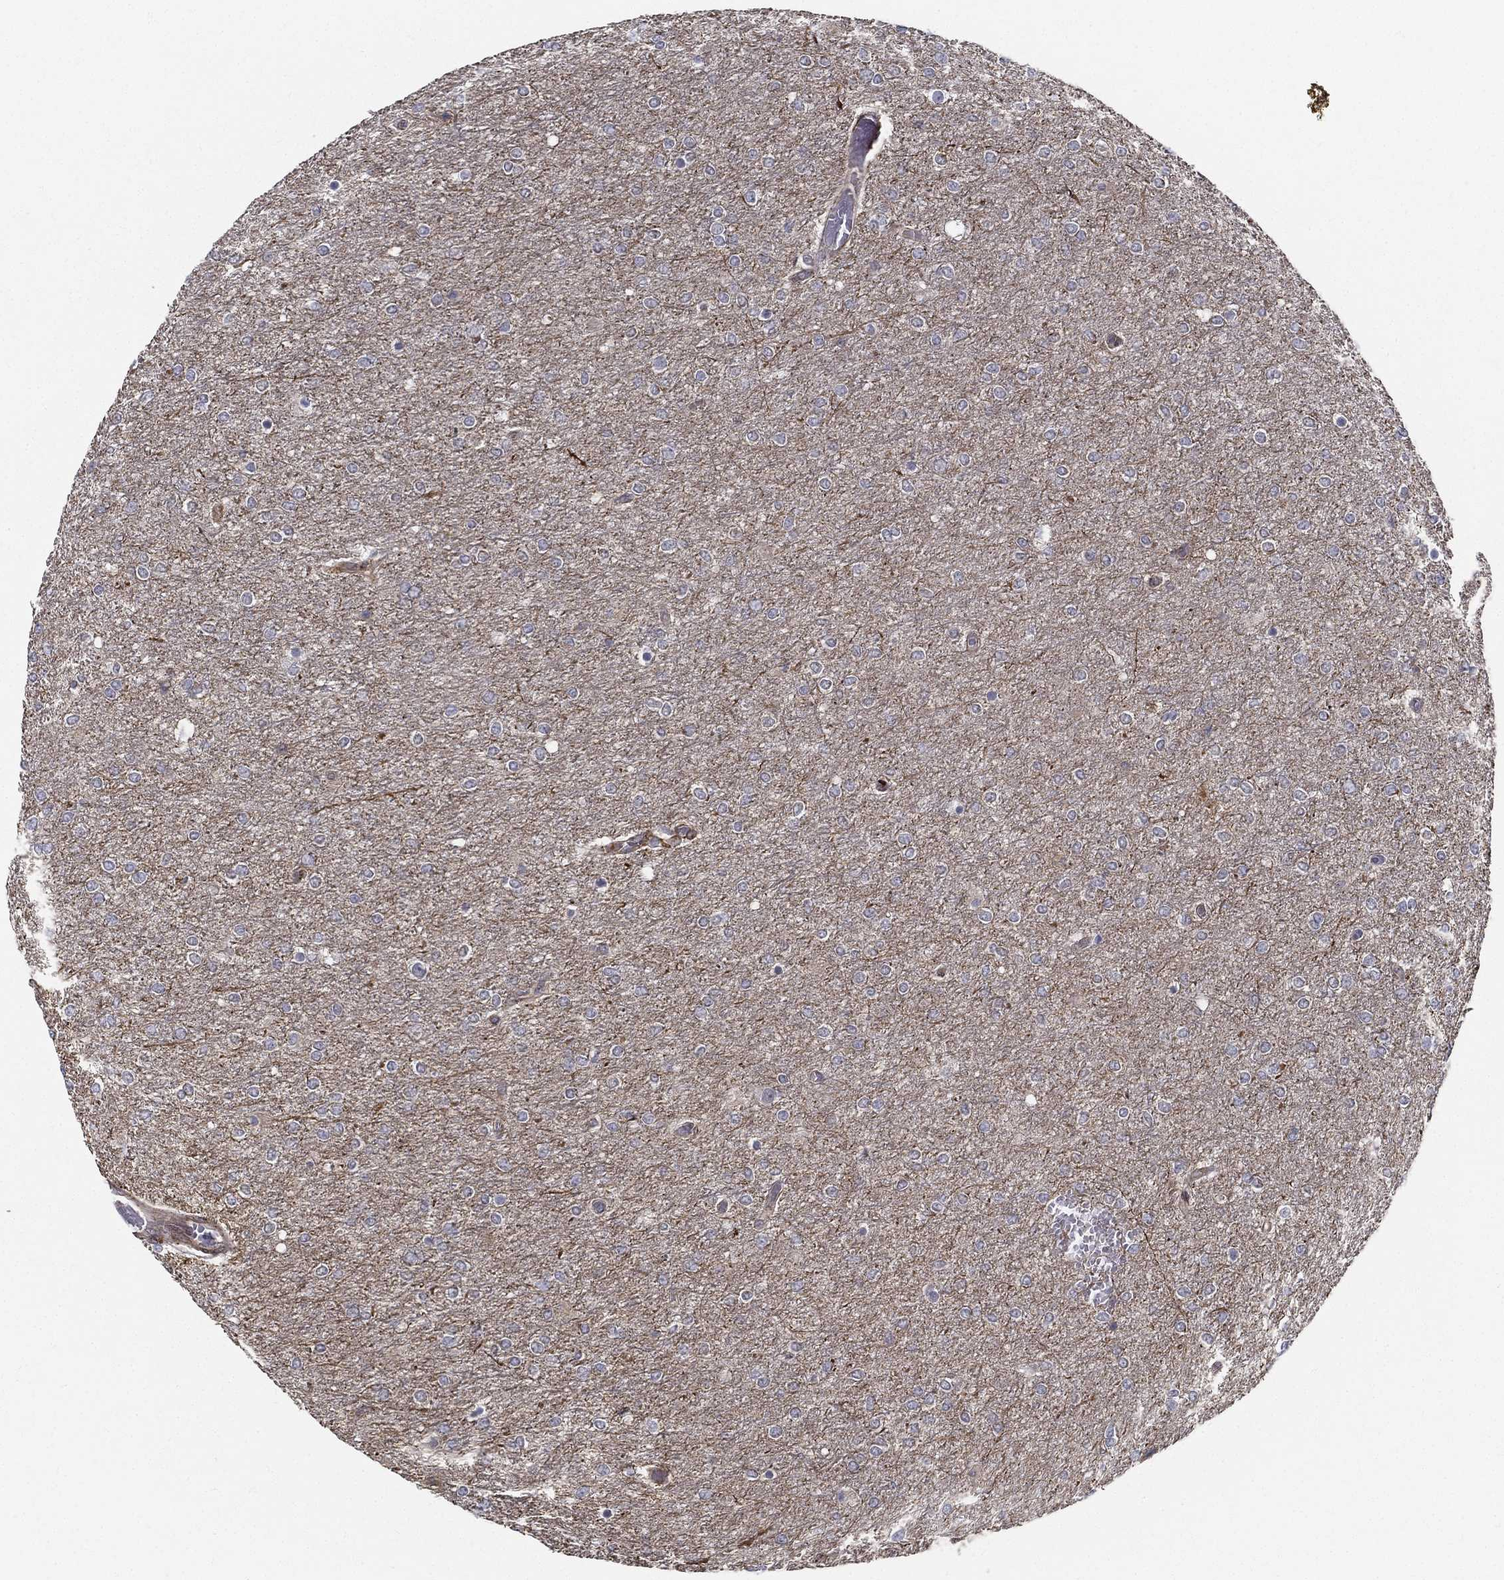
{"staining": {"intensity": "negative", "quantity": "none", "location": "none"}, "tissue": "glioma", "cell_type": "Tumor cells", "image_type": "cancer", "snomed": [{"axis": "morphology", "description": "Glioma, malignant, High grade"}, {"axis": "topography", "description": "Brain"}], "caption": "IHC of malignant glioma (high-grade) displays no expression in tumor cells.", "gene": "LRRC56", "patient": {"sex": "female", "age": 61}}